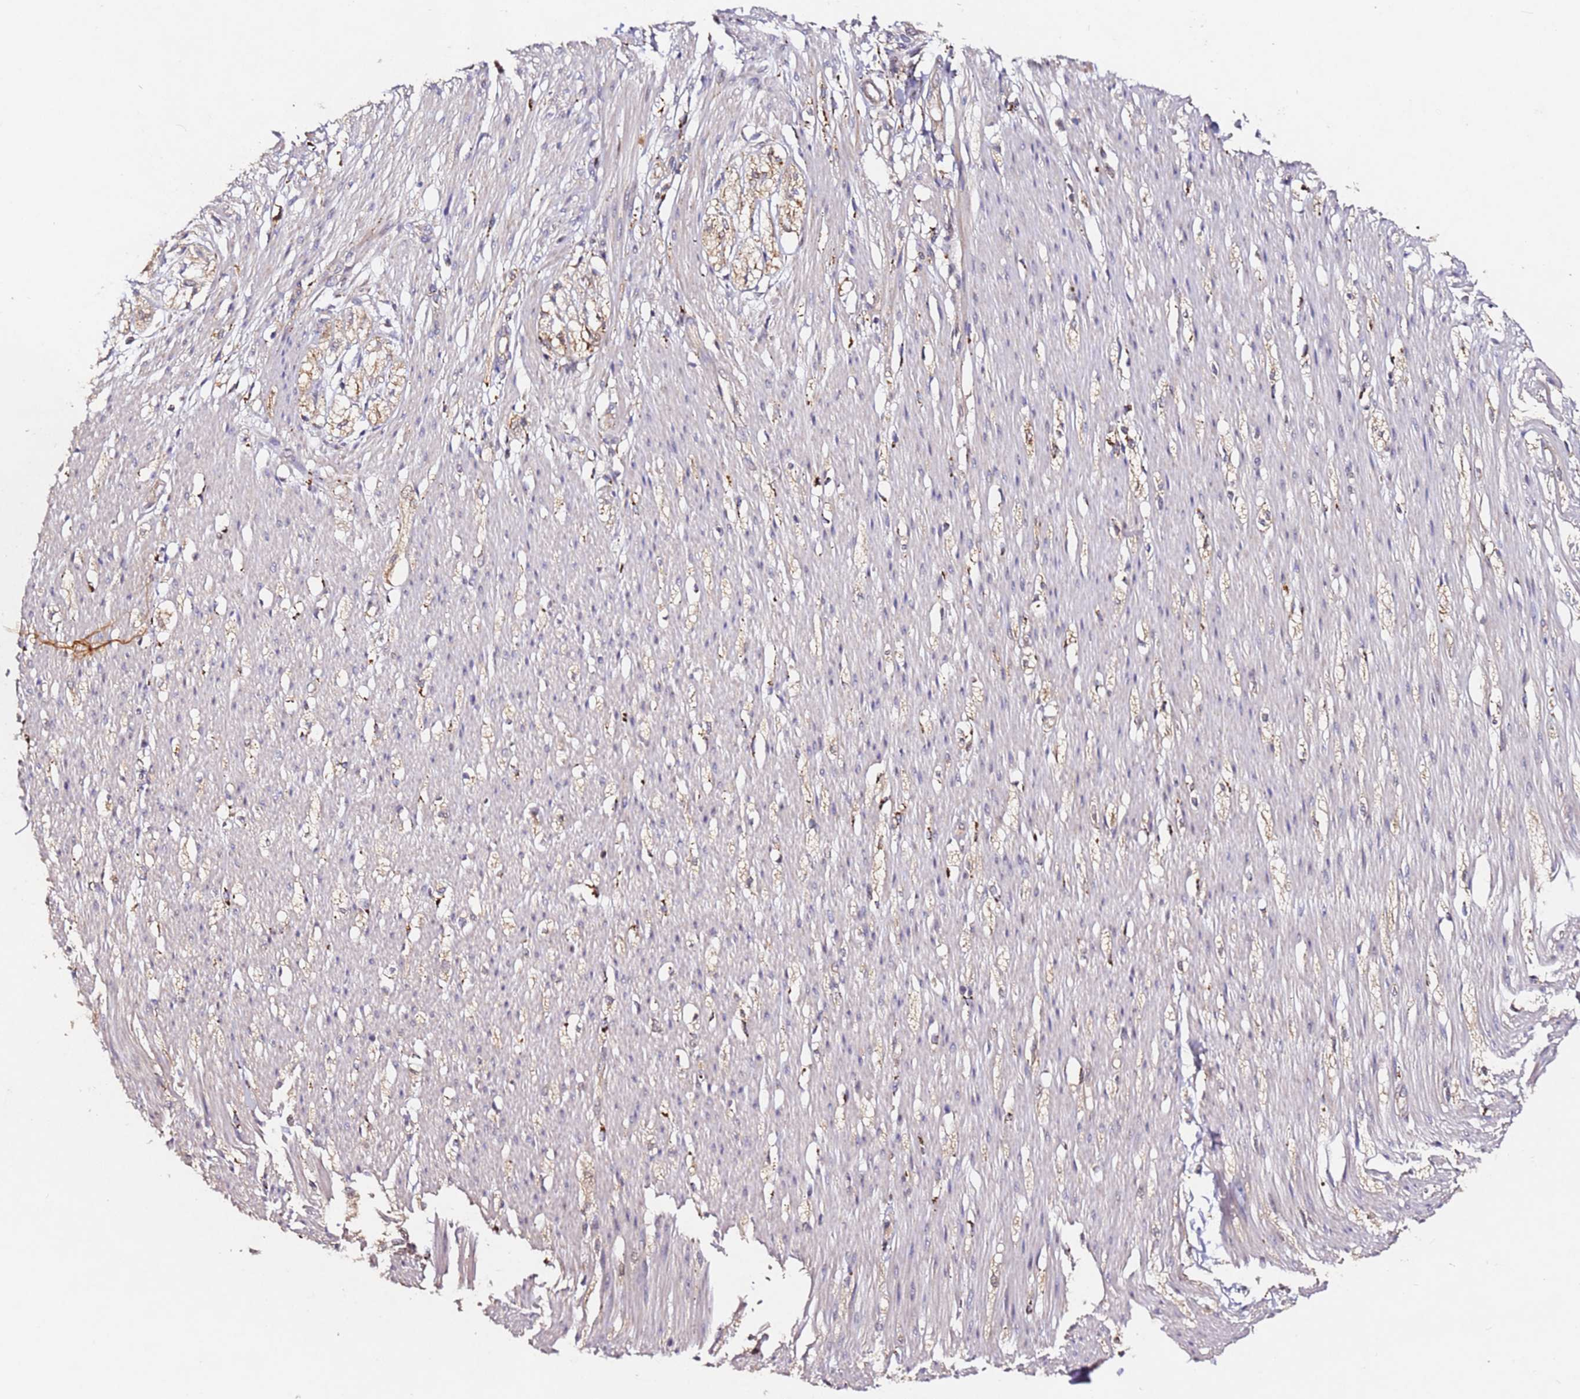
{"staining": {"intensity": "weak", "quantity": "<25%", "location": "cytoplasmic/membranous"}, "tissue": "smooth muscle", "cell_type": "Smooth muscle cells", "image_type": "normal", "snomed": [{"axis": "morphology", "description": "Normal tissue, NOS"}, {"axis": "morphology", "description": "Adenocarcinoma, NOS"}, {"axis": "topography", "description": "Colon"}, {"axis": "topography", "description": "Peripheral nerve tissue"}], "caption": "Micrograph shows no protein staining in smooth muscle cells of unremarkable smooth muscle. Brightfield microscopy of immunohistochemistry stained with DAB (brown) and hematoxylin (blue), captured at high magnification.", "gene": "ALG11", "patient": {"sex": "male", "age": 14}}